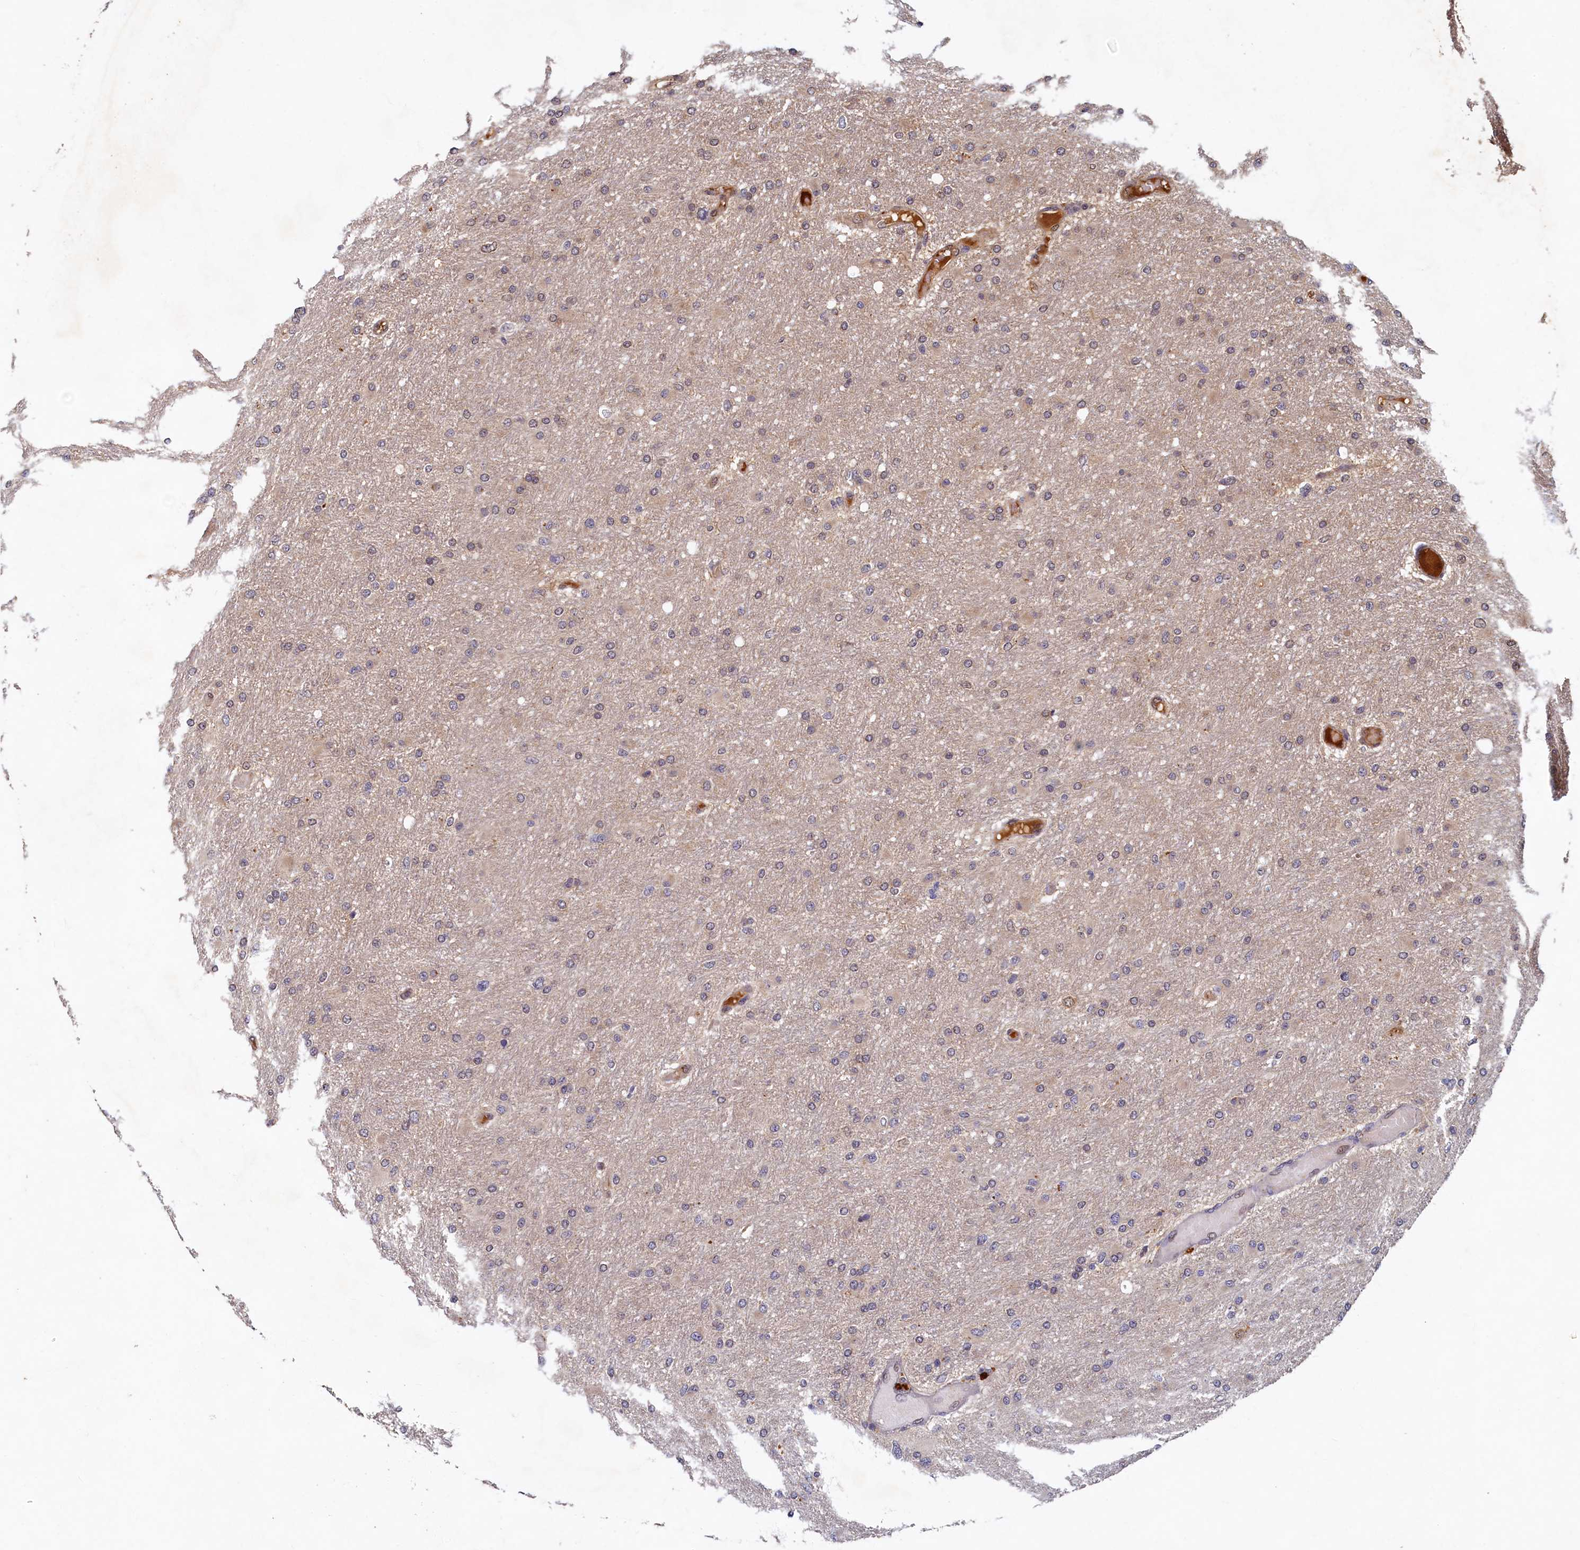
{"staining": {"intensity": "negative", "quantity": "none", "location": "none"}, "tissue": "glioma", "cell_type": "Tumor cells", "image_type": "cancer", "snomed": [{"axis": "morphology", "description": "Glioma, malignant, High grade"}, {"axis": "topography", "description": "Cerebral cortex"}], "caption": "A photomicrograph of human glioma is negative for staining in tumor cells.", "gene": "LCMT2", "patient": {"sex": "female", "age": 36}}